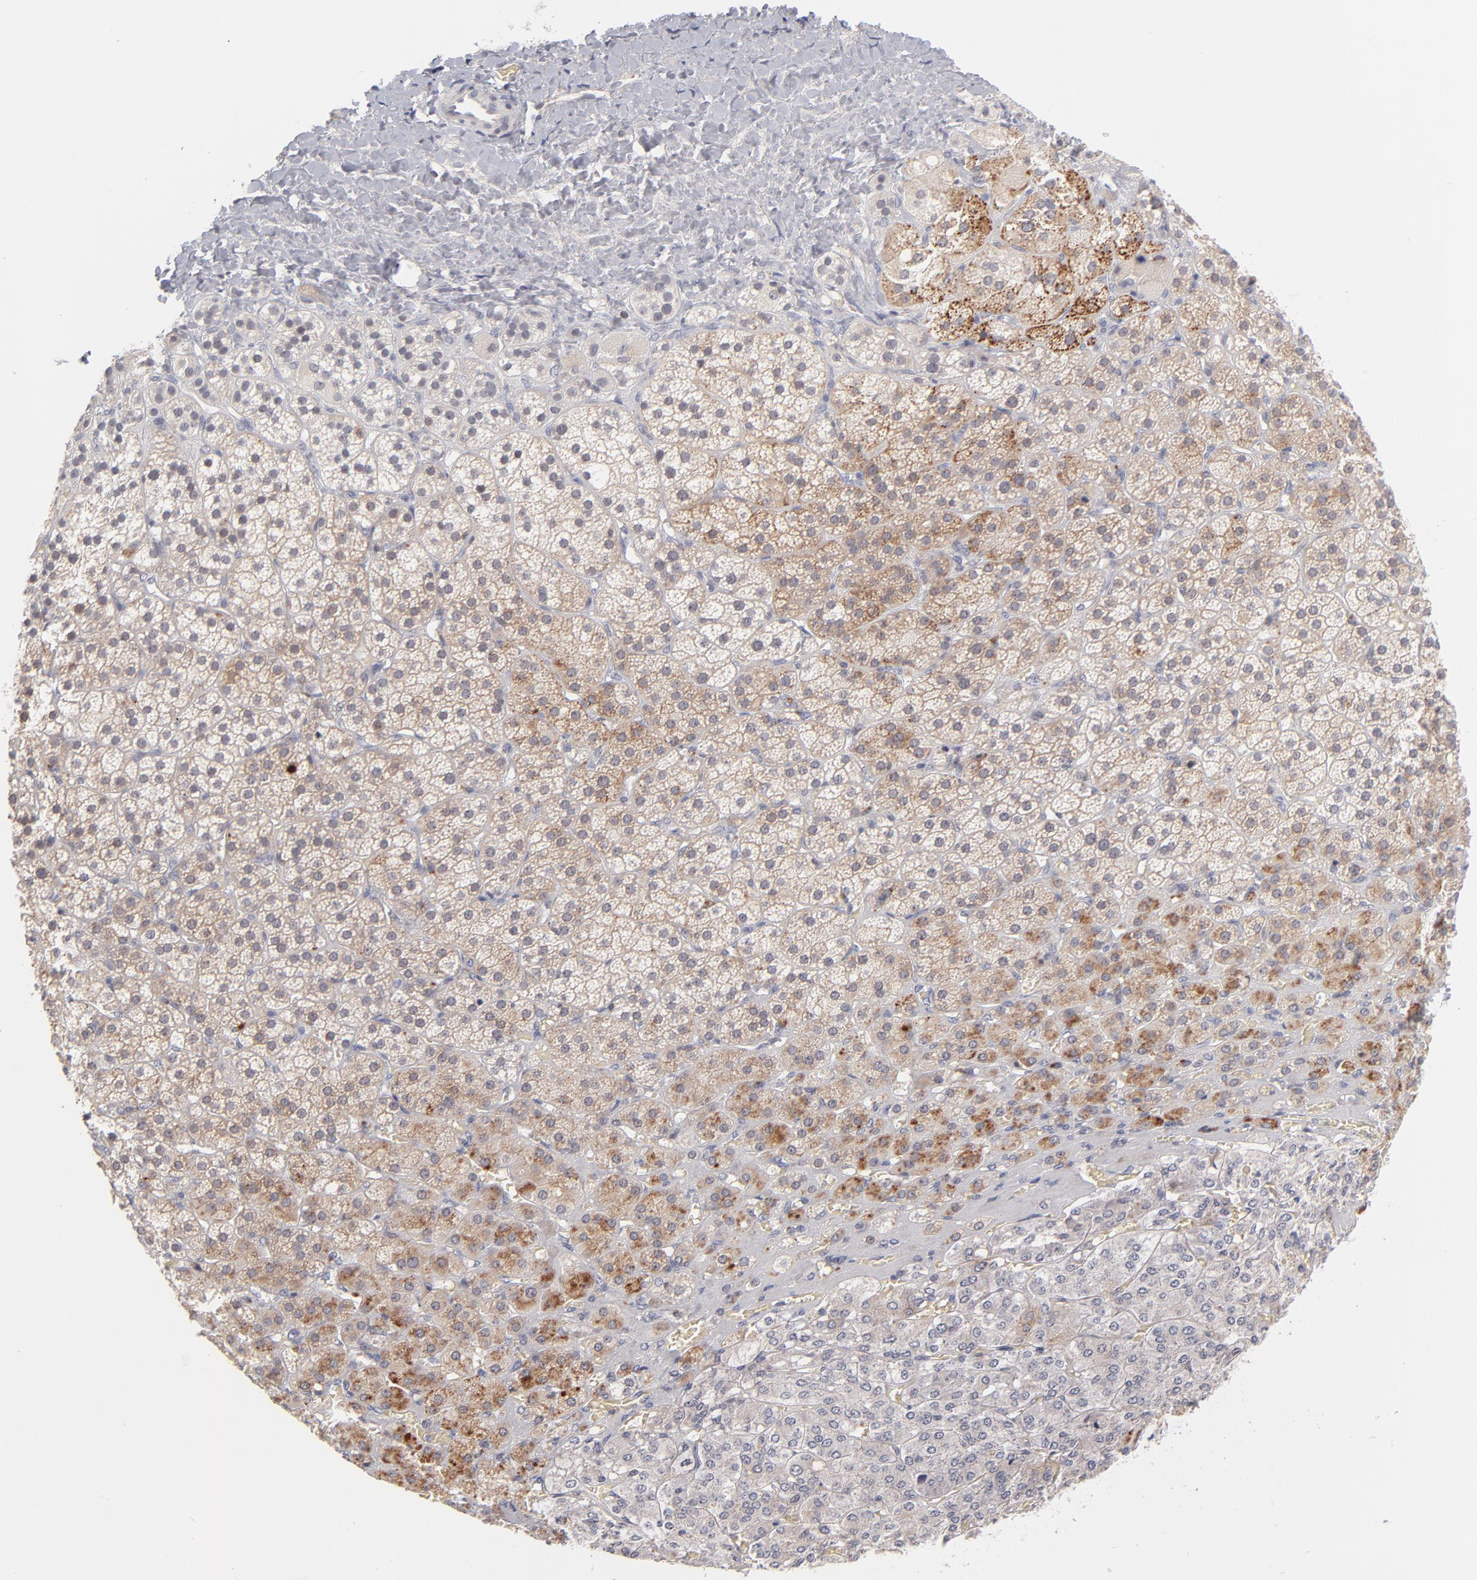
{"staining": {"intensity": "moderate", "quantity": "<25%", "location": "cytoplasmic/membranous"}, "tissue": "adrenal gland", "cell_type": "Glandular cells", "image_type": "normal", "snomed": [{"axis": "morphology", "description": "Normal tissue, NOS"}, {"axis": "topography", "description": "Adrenal gland"}], "caption": "Protein staining of normal adrenal gland reveals moderate cytoplasmic/membranous expression in approximately <25% of glandular cells. (IHC, brightfield microscopy, high magnification).", "gene": "PARP1", "patient": {"sex": "female", "age": 71}}